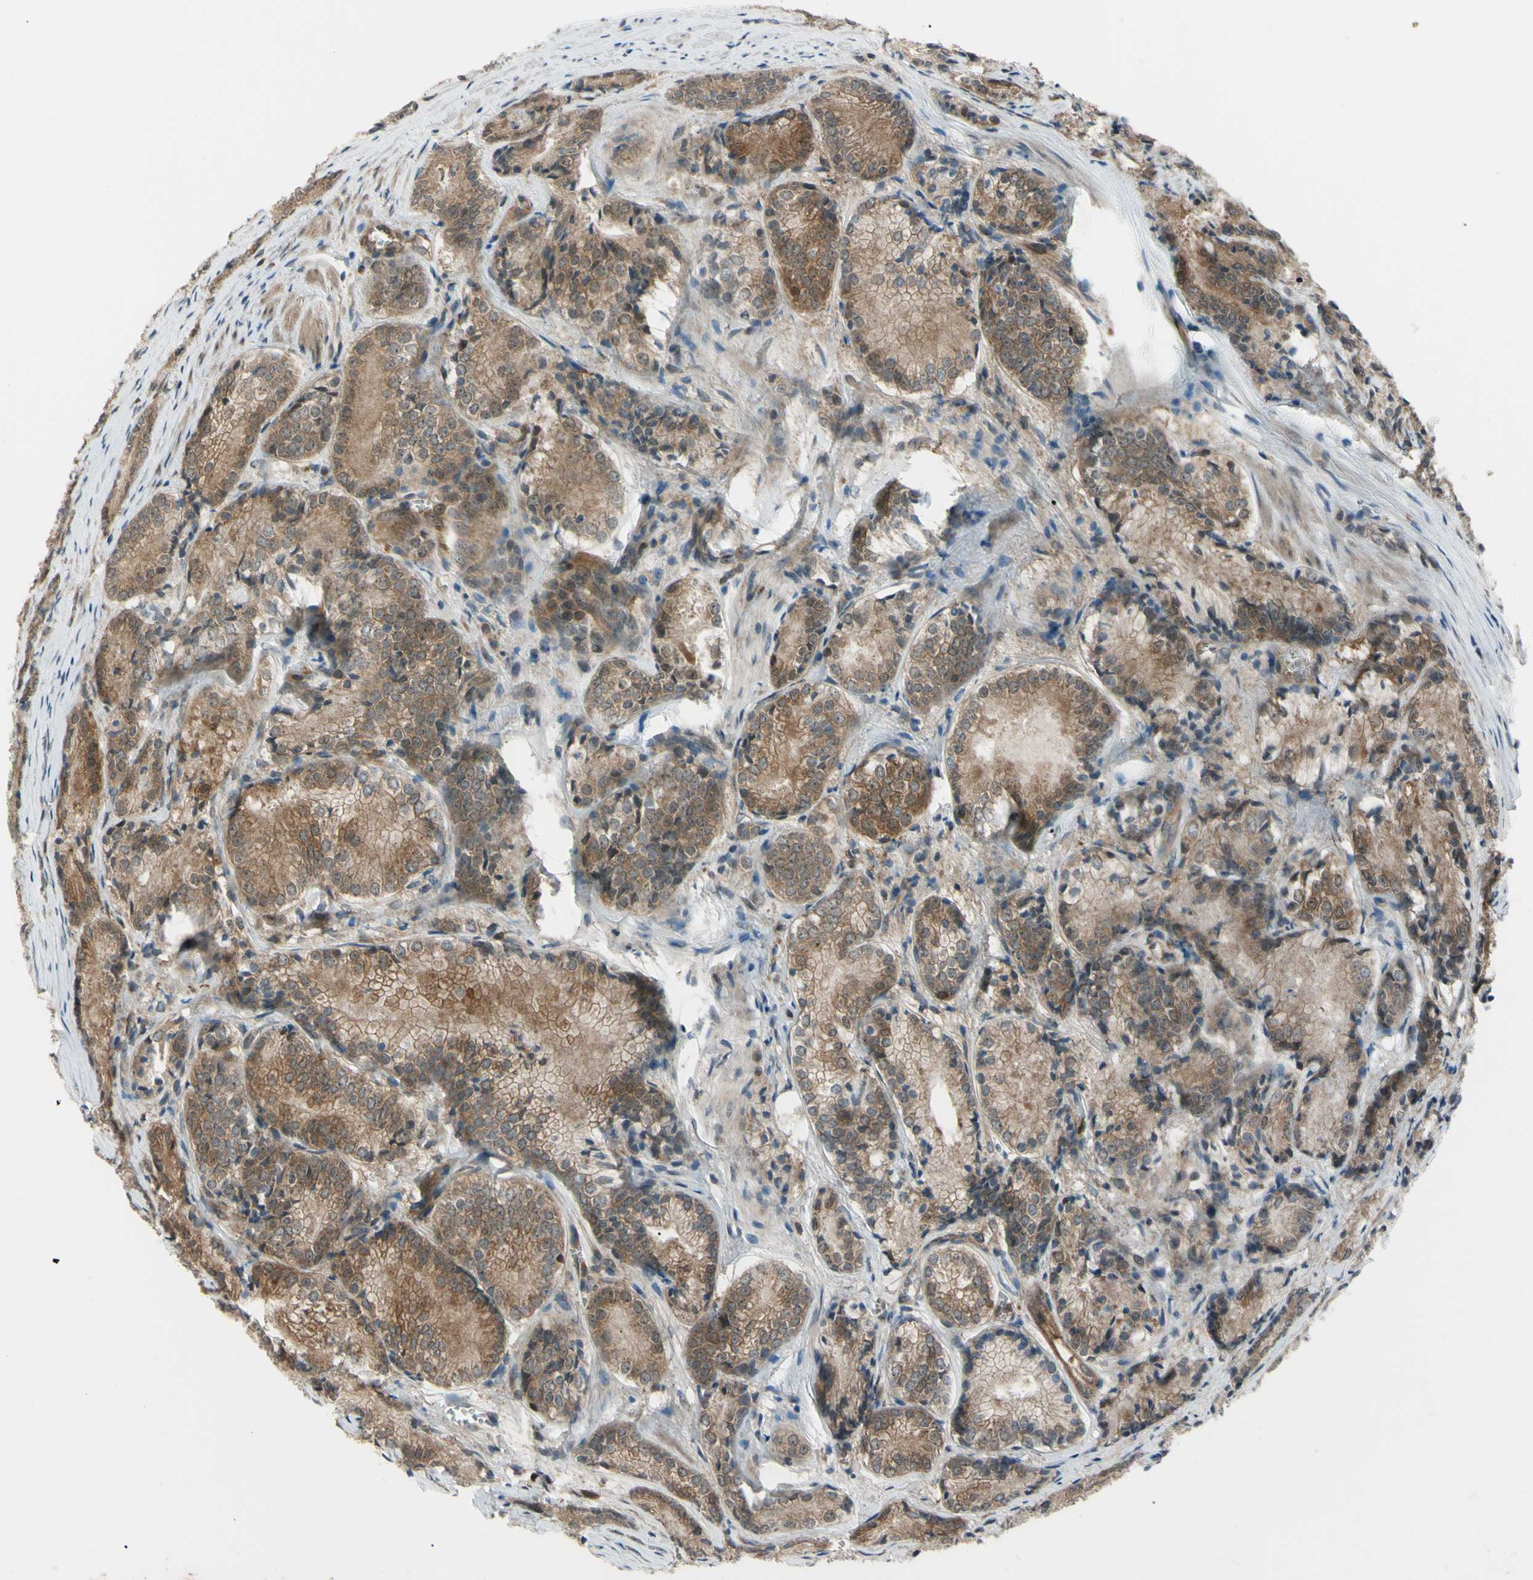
{"staining": {"intensity": "moderate", "quantity": "25%-75%", "location": "cytoplasmic/membranous,nuclear"}, "tissue": "prostate cancer", "cell_type": "Tumor cells", "image_type": "cancer", "snomed": [{"axis": "morphology", "description": "Adenocarcinoma, Low grade"}, {"axis": "topography", "description": "Prostate"}], "caption": "Prostate adenocarcinoma (low-grade) tissue reveals moderate cytoplasmic/membranous and nuclear positivity in approximately 25%-75% of tumor cells, visualized by immunohistochemistry. The staining was performed using DAB, with brown indicating positive protein expression. Nuclei are stained blue with hematoxylin.", "gene": "FLII", "patient": {"sex": "male", "age": 60}}